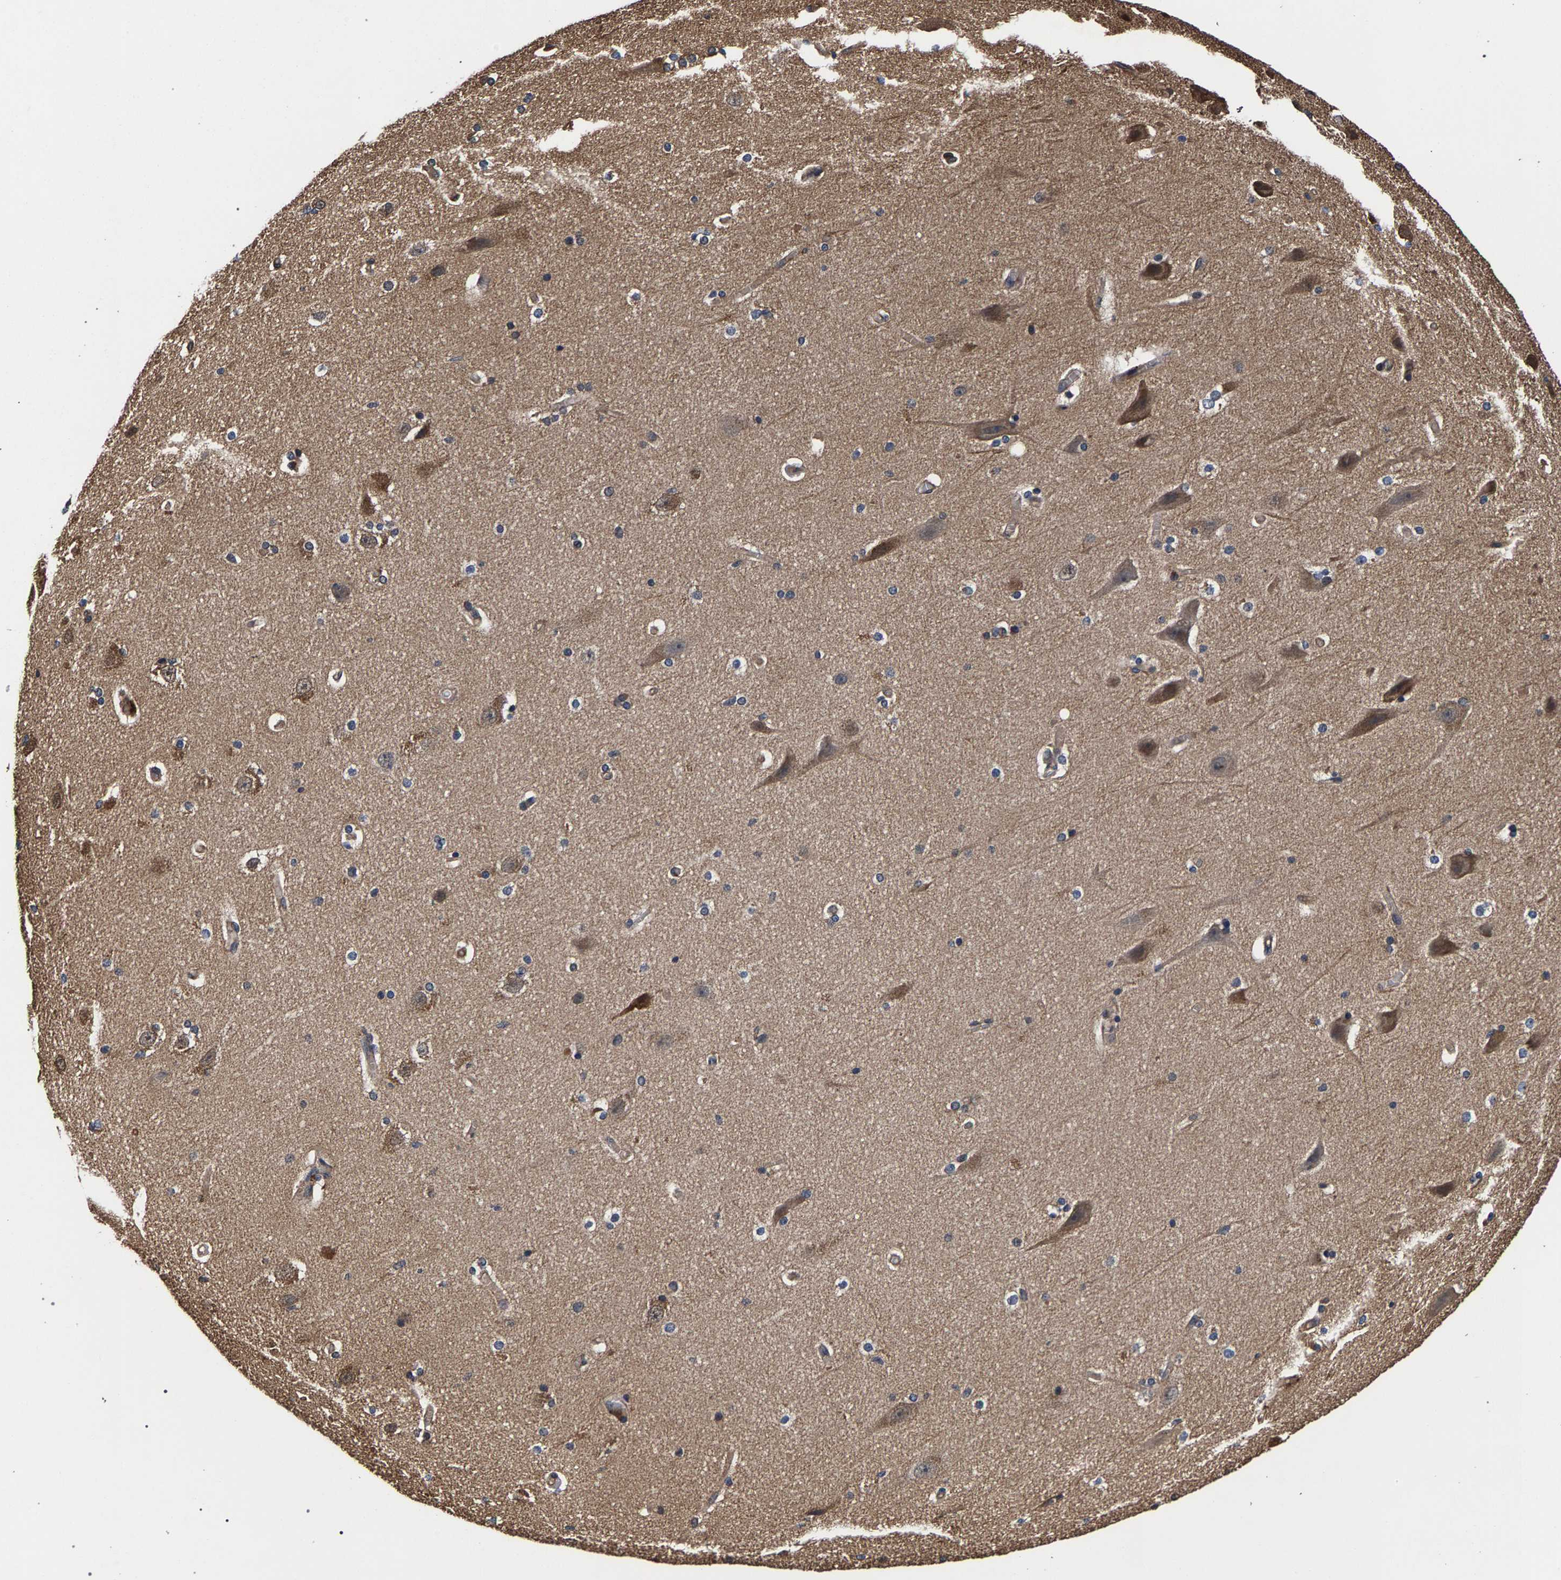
{"staining": {"intensity": "weak", "quantity": "25%-75%", "location": "cytoplasmic/membranous"}, "tissue": "cerebral cortex", "cell_type": "Endothelial cells", "image_type": "normal", "snomed": [{"axis": "morphology", "description": "Normal tissue, NOS"}, {"axis": "topography", "description": "Cerebral cortex"}, {"axis": "topography", "description": "Hippocampus"}], "caption": "The image exhibits staining of benign cerebral cortex, revealing weak cytoplasmic/membranous protein staining (brown color) within endothelial cells.", "gene": "MARCHF7", "patient": {"sex": "female", "age": 19}}